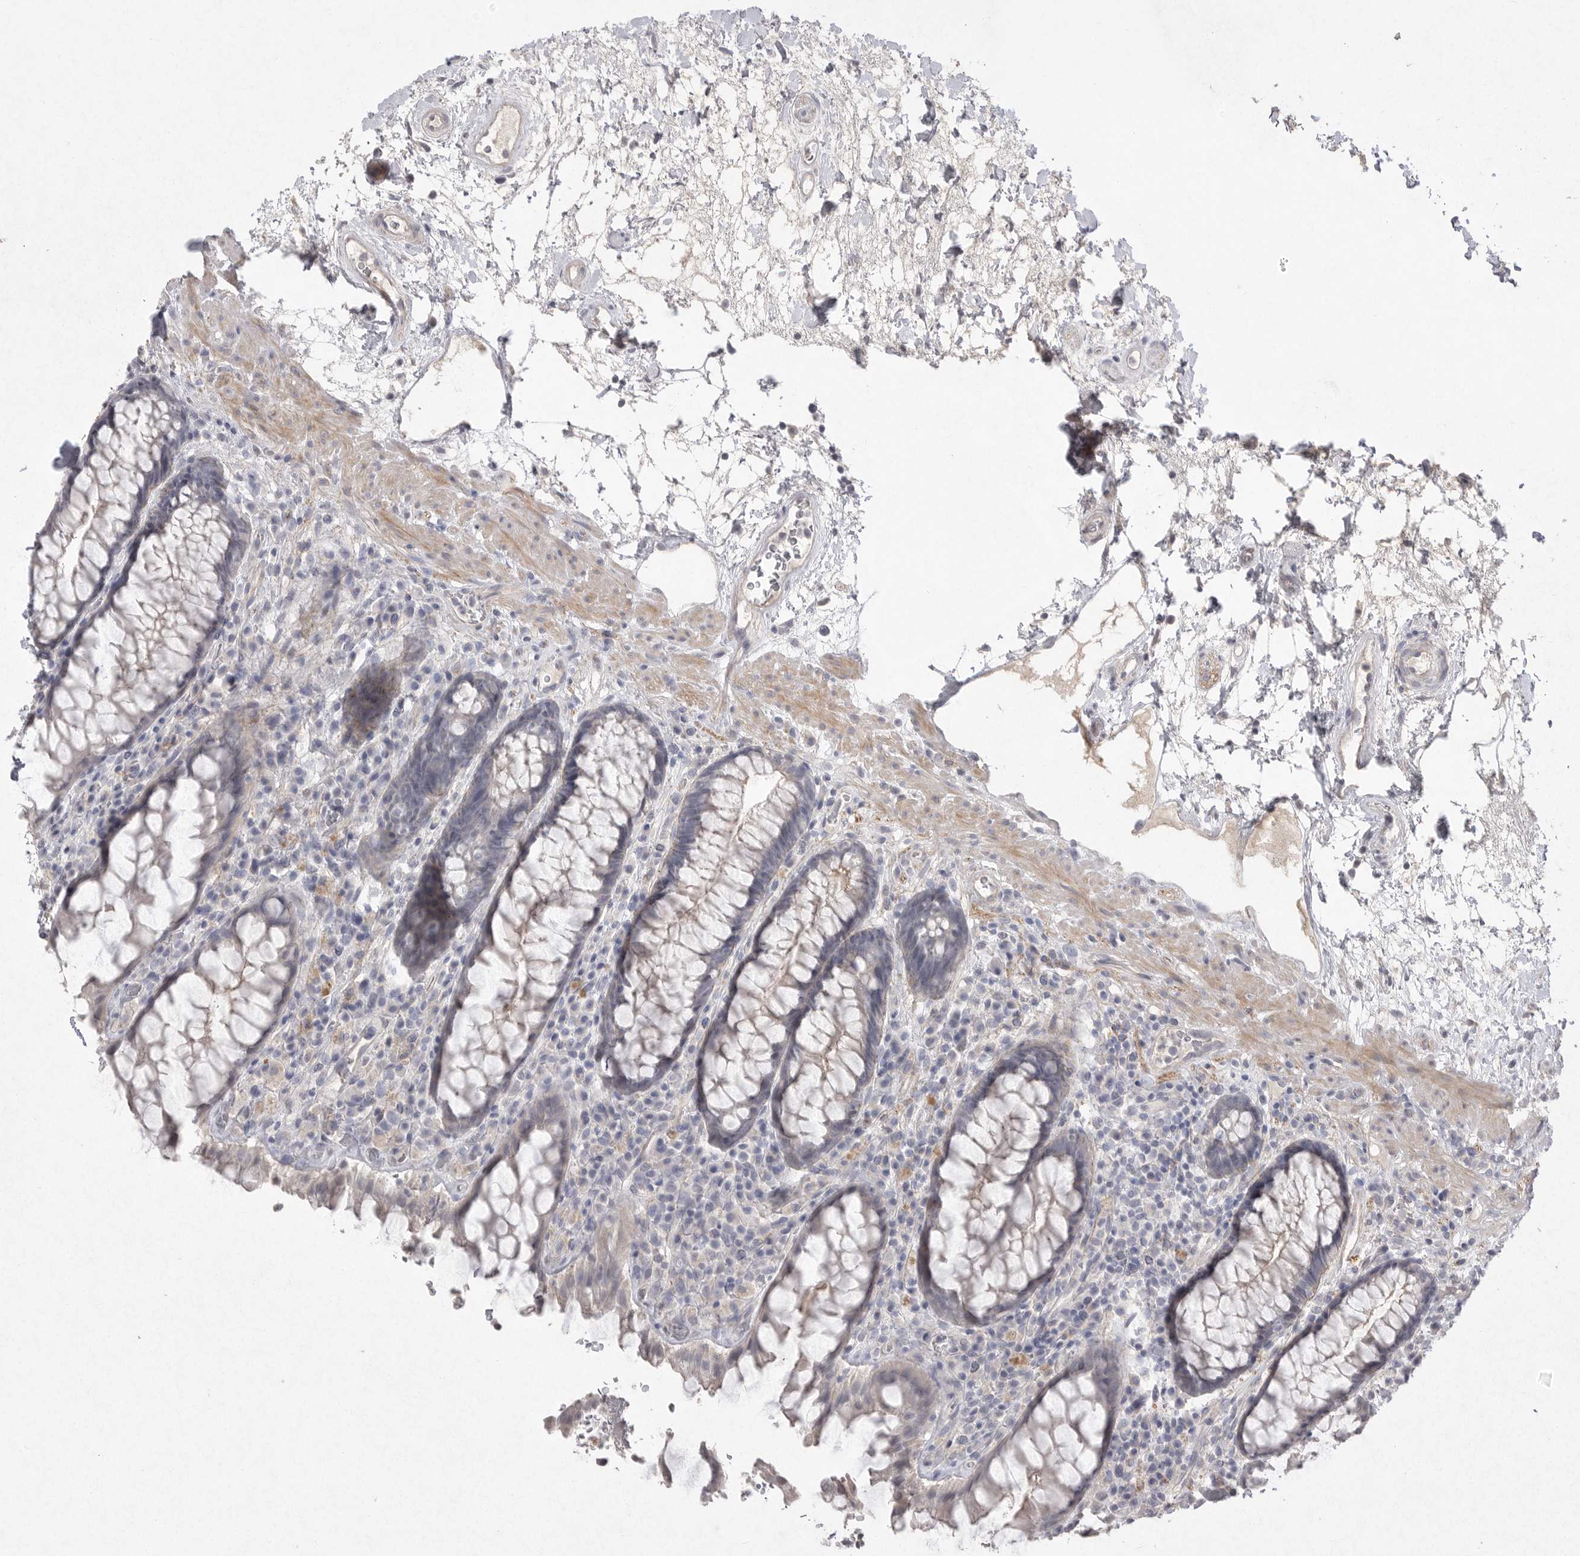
{"staining": {"intensity": "negative", "quantity": "none", "location": "none"}, "tissue": "rectum", "cell_type": "Glandular cells", "image_type": "normal", "snomed": [{"axis": "morphology", "description": "Normal tissue, NOS"}, {"axis": "topography", "description": "Rectum"}], "caption": "Immunohistochemistry (IHC) of unremarkable human rectum demonstrates no positivity in glandular cells.", "gene": "VANGL2", "patient": {"sex": "male", "age": 64}}